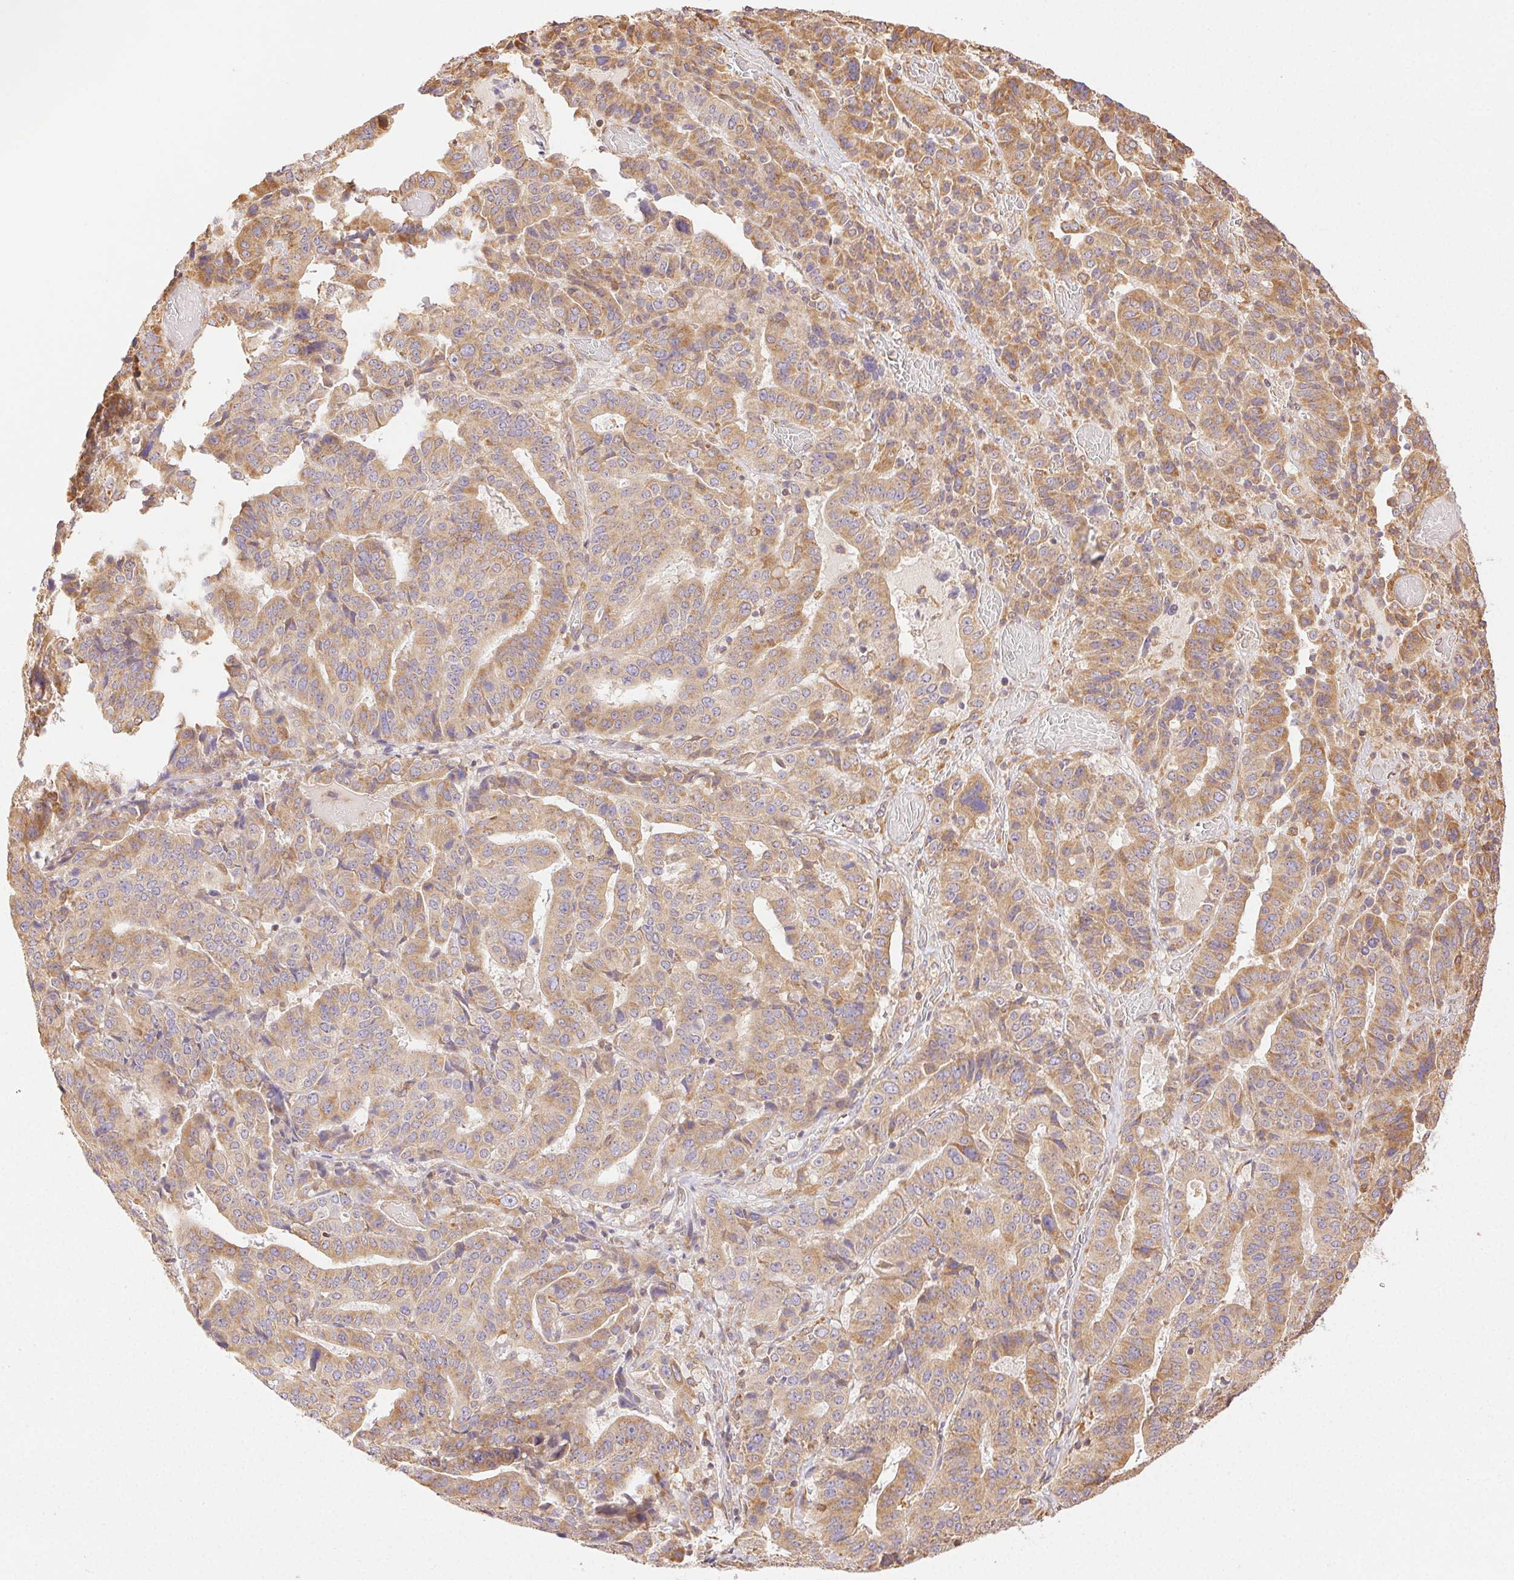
{"staining": {"intensity": "moderate", "quantity": ">75%", "location": "cytoplasmic/membranous"}, "tissue": "stomach cancer", "cell_type": "Tumor cells", "image_type": "cancer", "snomed": [{"axis": "morphology", "description": "Adenocarcinoma, NOS"}, {"axis": "topography", "description": "Stomach"}], "caption": "Immunohistochemical staining of adenocarcinoma (stomach) displays moderate cytoplasmic/membranous protein expression in about >75% of tumor cells.", "gene": "ENTREP1", "patient": {"sex": "male", "age": 48}}